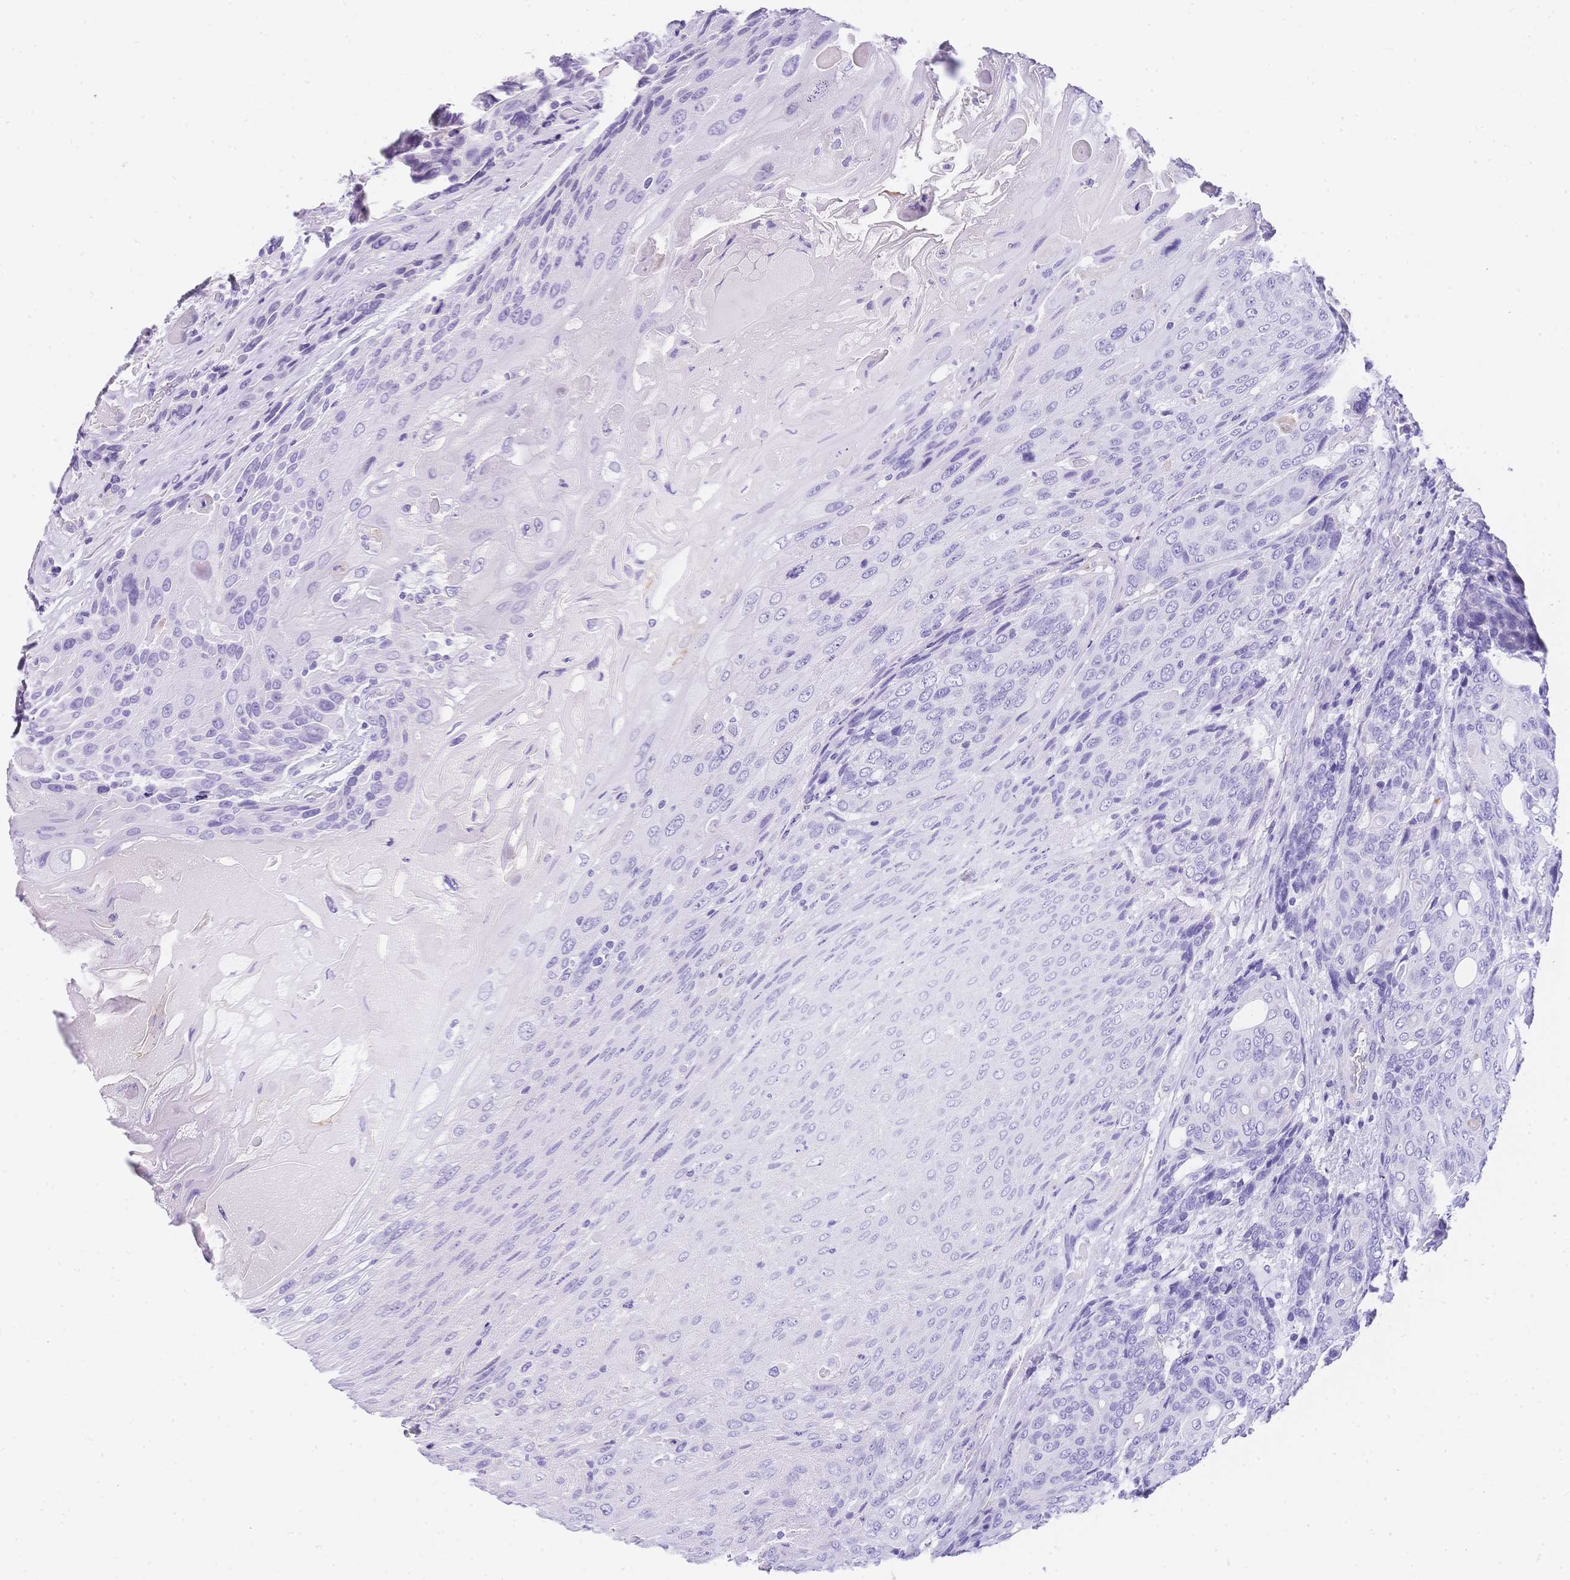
{"staining": {"intensity": "negative", "quantity": "none", "location": "none"}, "tissue": "urothelial cancer", "cell_type": "Tumor cells", "image_type": "cancer", "snomed": [{"axis": "morphology", "description": "Urothelial carcinoma, High grade"}, {"axis": "topography", "description": "Urinary bladder"}], "caption": "There is no significant staining in tumor cells of high-grade urothelial carcinoma.", "gene": "MUC21", "patient": {"sex": "female", "age": 70}}